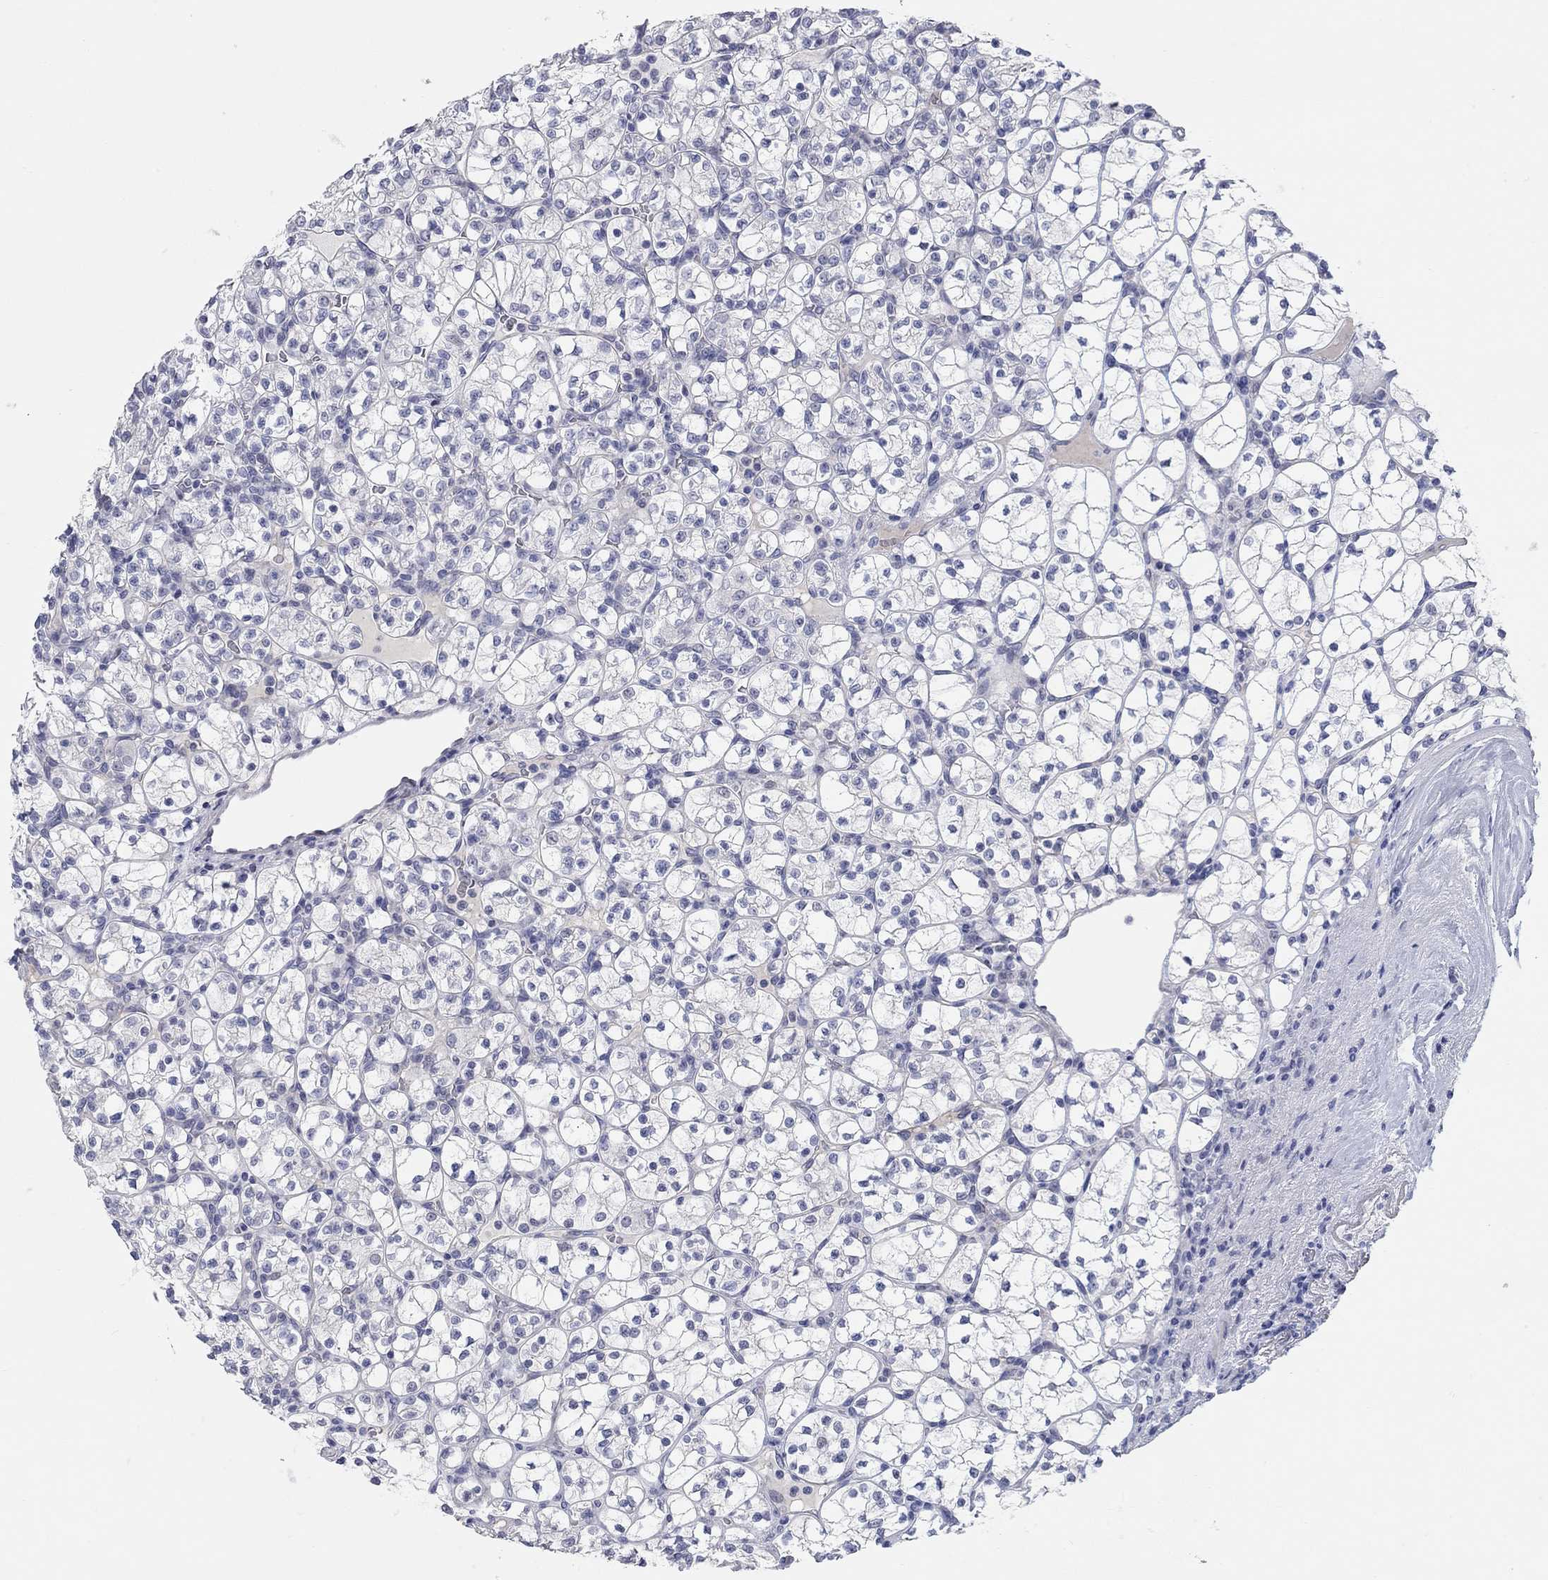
{"staining": {"intensity": "negative", "quantity": "none", "location": "none"}, "tissue": "renal cancer", "cell_type": "Tumor cells", "image_type": "cancer", "snomed": [{"axis": "morphology", "description": "Adenocarcinoma, NOS"}, {"axis": "topography", "description": "Kidney"}], "caption": "The histopathology image displays no staining of tumor cells in renal adenocarcinoma.", "gene": "WASF3", "patient": {"sex": "female", "age": 89}}